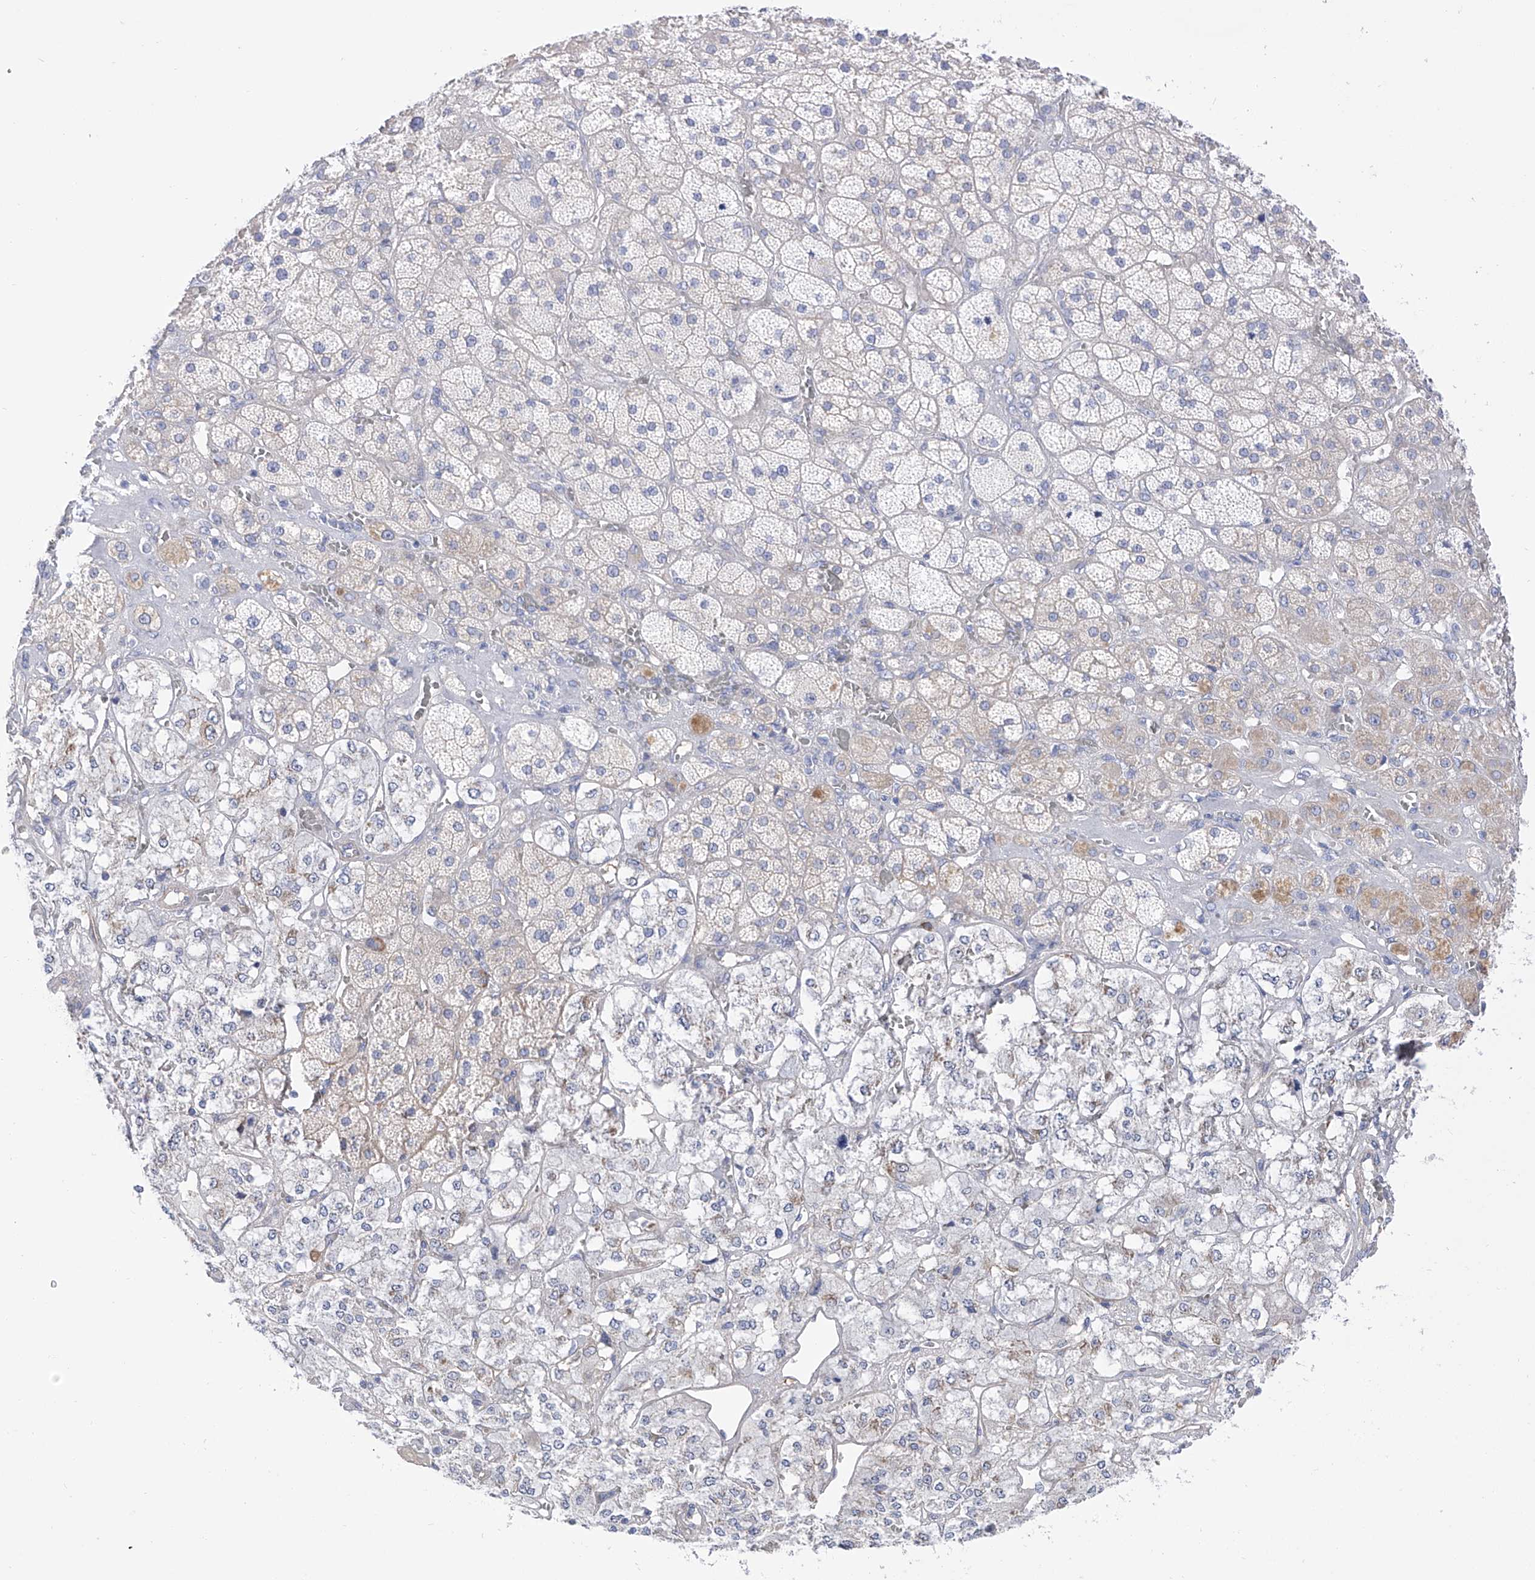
{"staining": {"intensity": "negative", "quantity": "none", "location": "none"}, "tissue": "adrenal gland", "cell_type": "Glandular cells", "image_type": "normal", "snomed": [{"axis": "morphology", "description": "Normal tissue, NOS"}, {"axis": "topography", "description": "Adrenal gland"}], "caption": "Immunohistochemistry photomicrograph of normal adrenal gland: adrenal gland stained with DAB shows no significant protein expression in glandular cells.", "gene": "LCA5", "patient": {"sex": "male", "age": 57}}